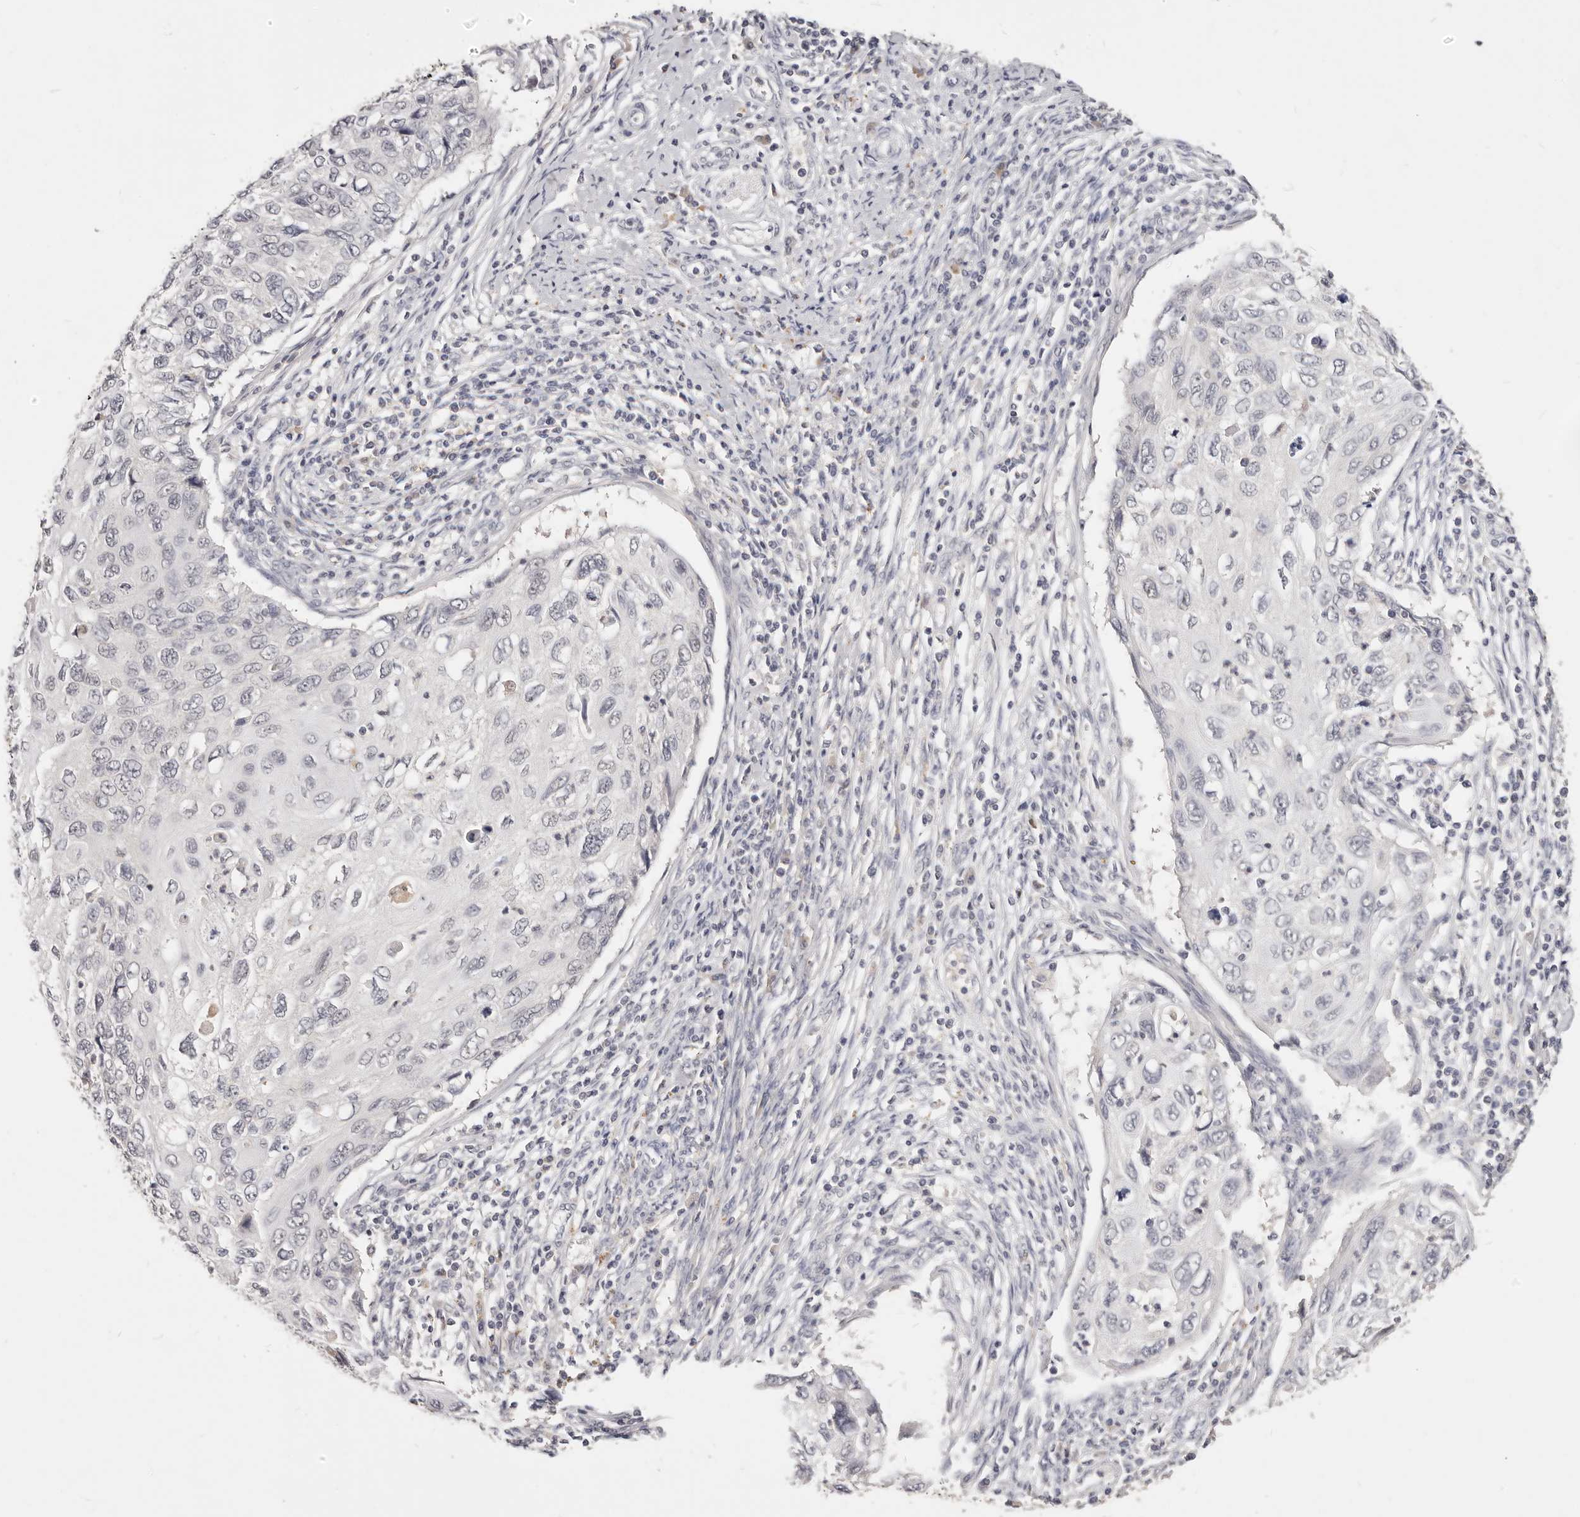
{"staining": {"intensity": "negative", "quantity": "none", "location": "none"}, "tissue": "cervical cancer", "cell_type": "Tumor cells", "image_type": "cancer", "snomed": [{"axis": "morphology", "description": "Squamous cell carcinoma, NOS"}, {"axis": "topography", "description": "Cervix"}], "caption": "This histopathology image is of cervical squamous cell carcinoma stained with IHC to label a protein in brown with the nuclei are counter-stained blue. There is no expression in tumor cells.", "gene": "TSPAN13", "patient": {"sex": "female", "age": 70}}